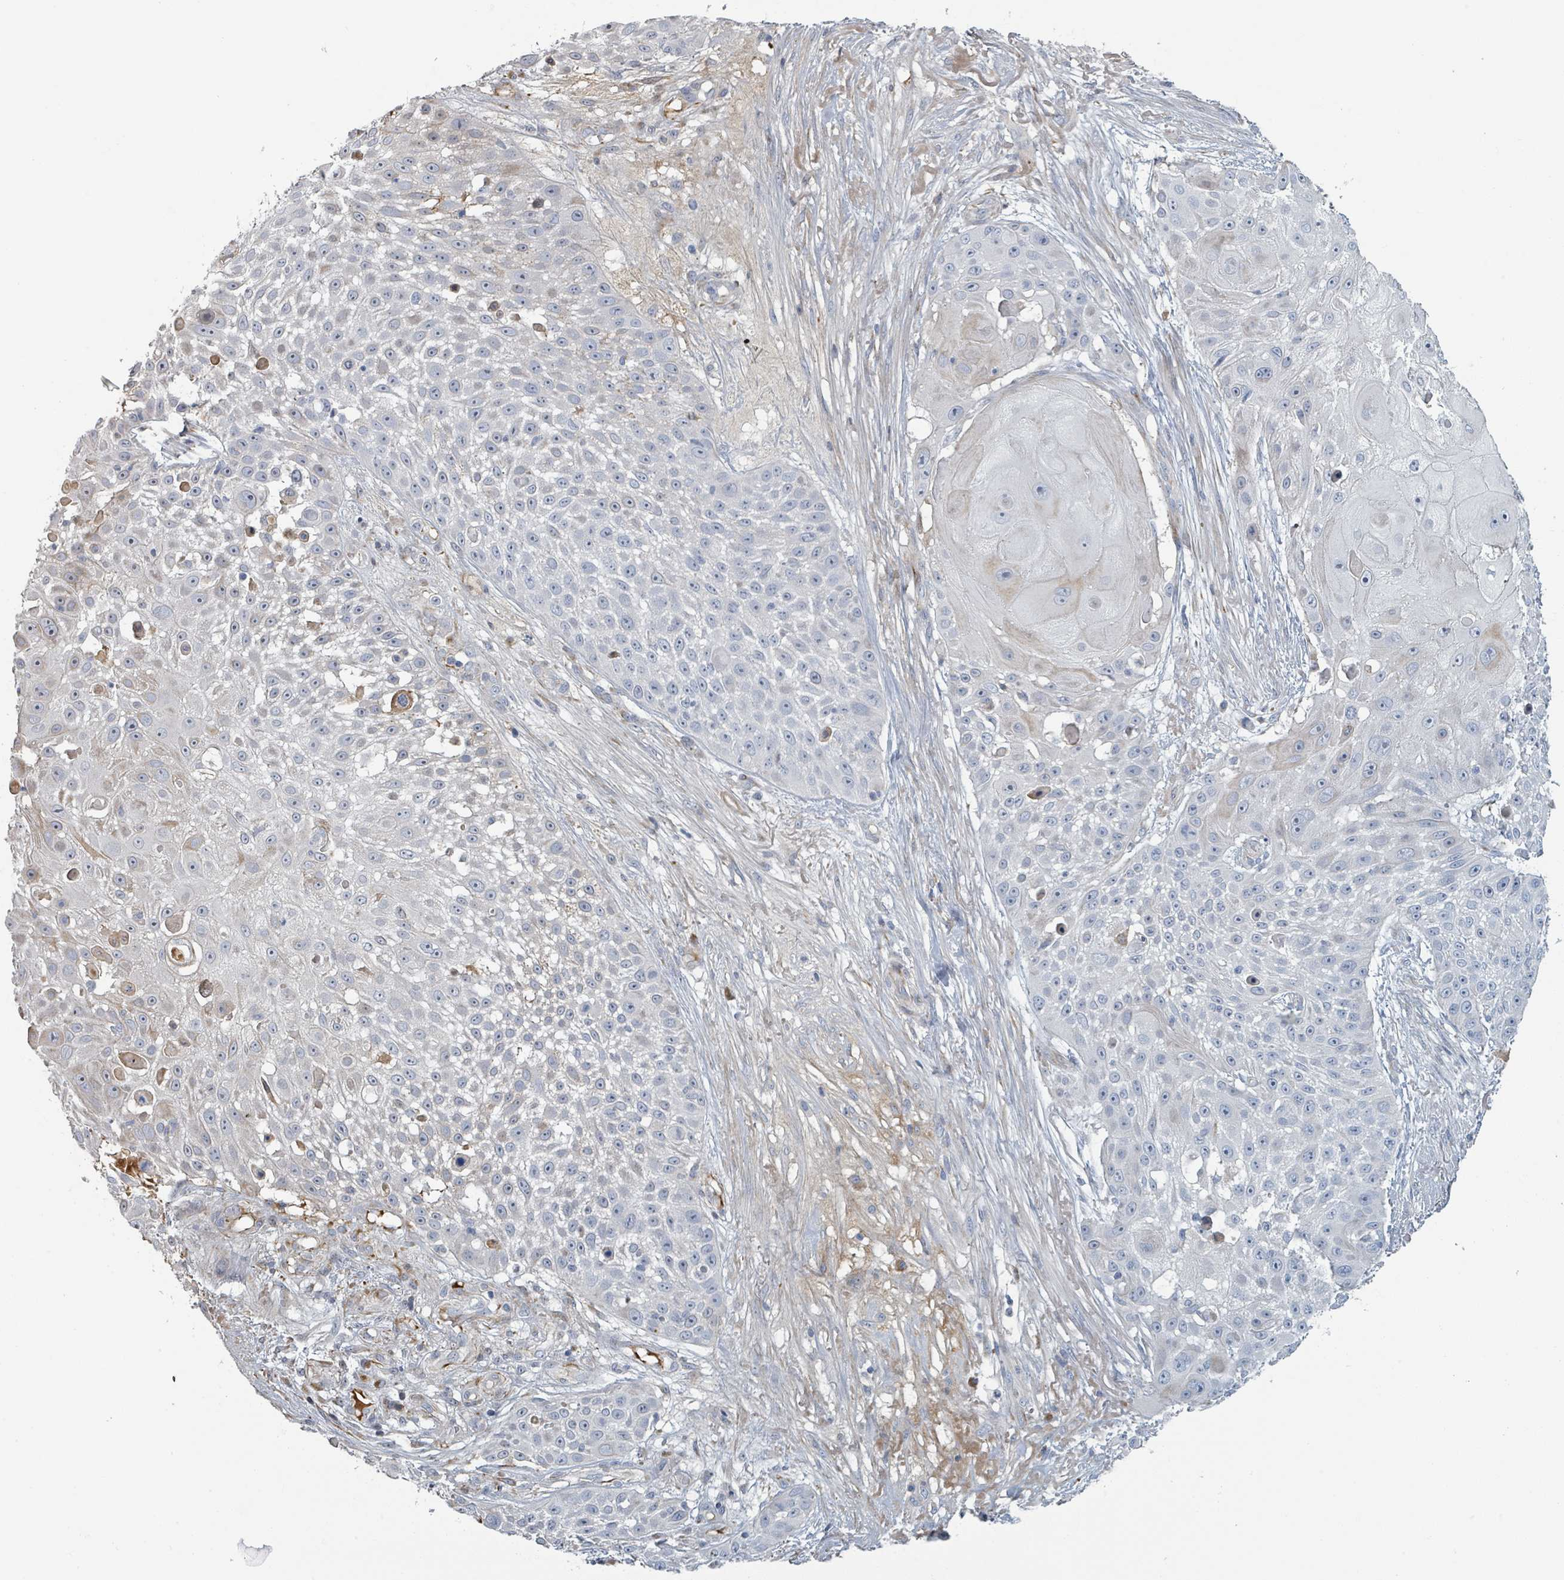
{"staining": {"intensity": "negative", "quantity": "none", "location": "none"}, "tissue": "skin cancer", "cell_type": "Tumor cells", "image_type": "cancer", "snomed": [{"axis": "morphology", "description": "Squamous cell carcinoma, NOS"}, {"axis": "topography", "description": "Skin"}], "caption": "Tumor cells are negative for brown protein staining in skin cancer.", "gene": "RAB33B", "patient": {"sex": "female", "age": 86}}